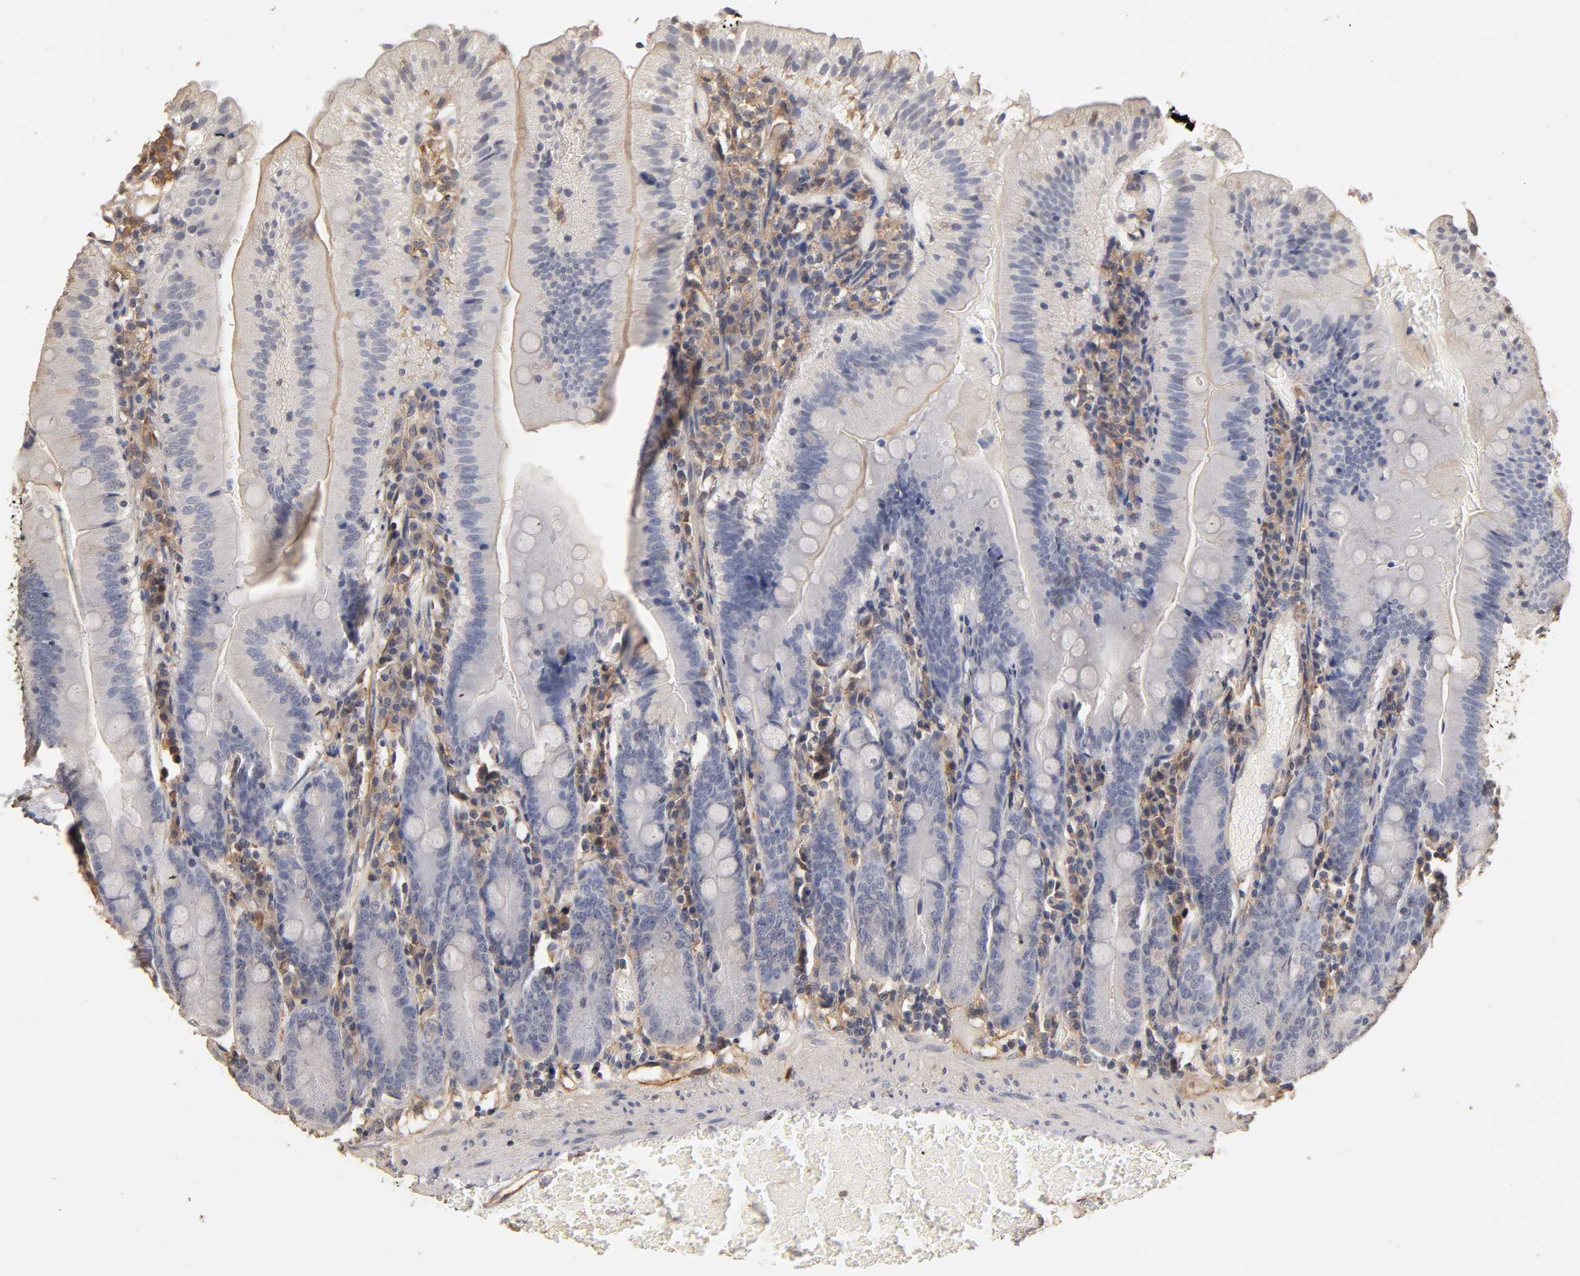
{"staining": {"intensity": "negative", "quantity": "none", "location": "none"}, "tissue": "small intestine", "cell_type": "Glandular cells", "image_type": "normal", "snomed": [{"axis": "morphology", "description": "Normal tissue, NOS"}, {"axis": "topography", "description": "Small intestine"}], "caption": "This is an immunohistochemistry (IHC) histopathology image of unremarkable human small intestine. There is no staining in glandular cells.", "gene": "VSIG4", "patient": {"sex": "male", "age": 71}}